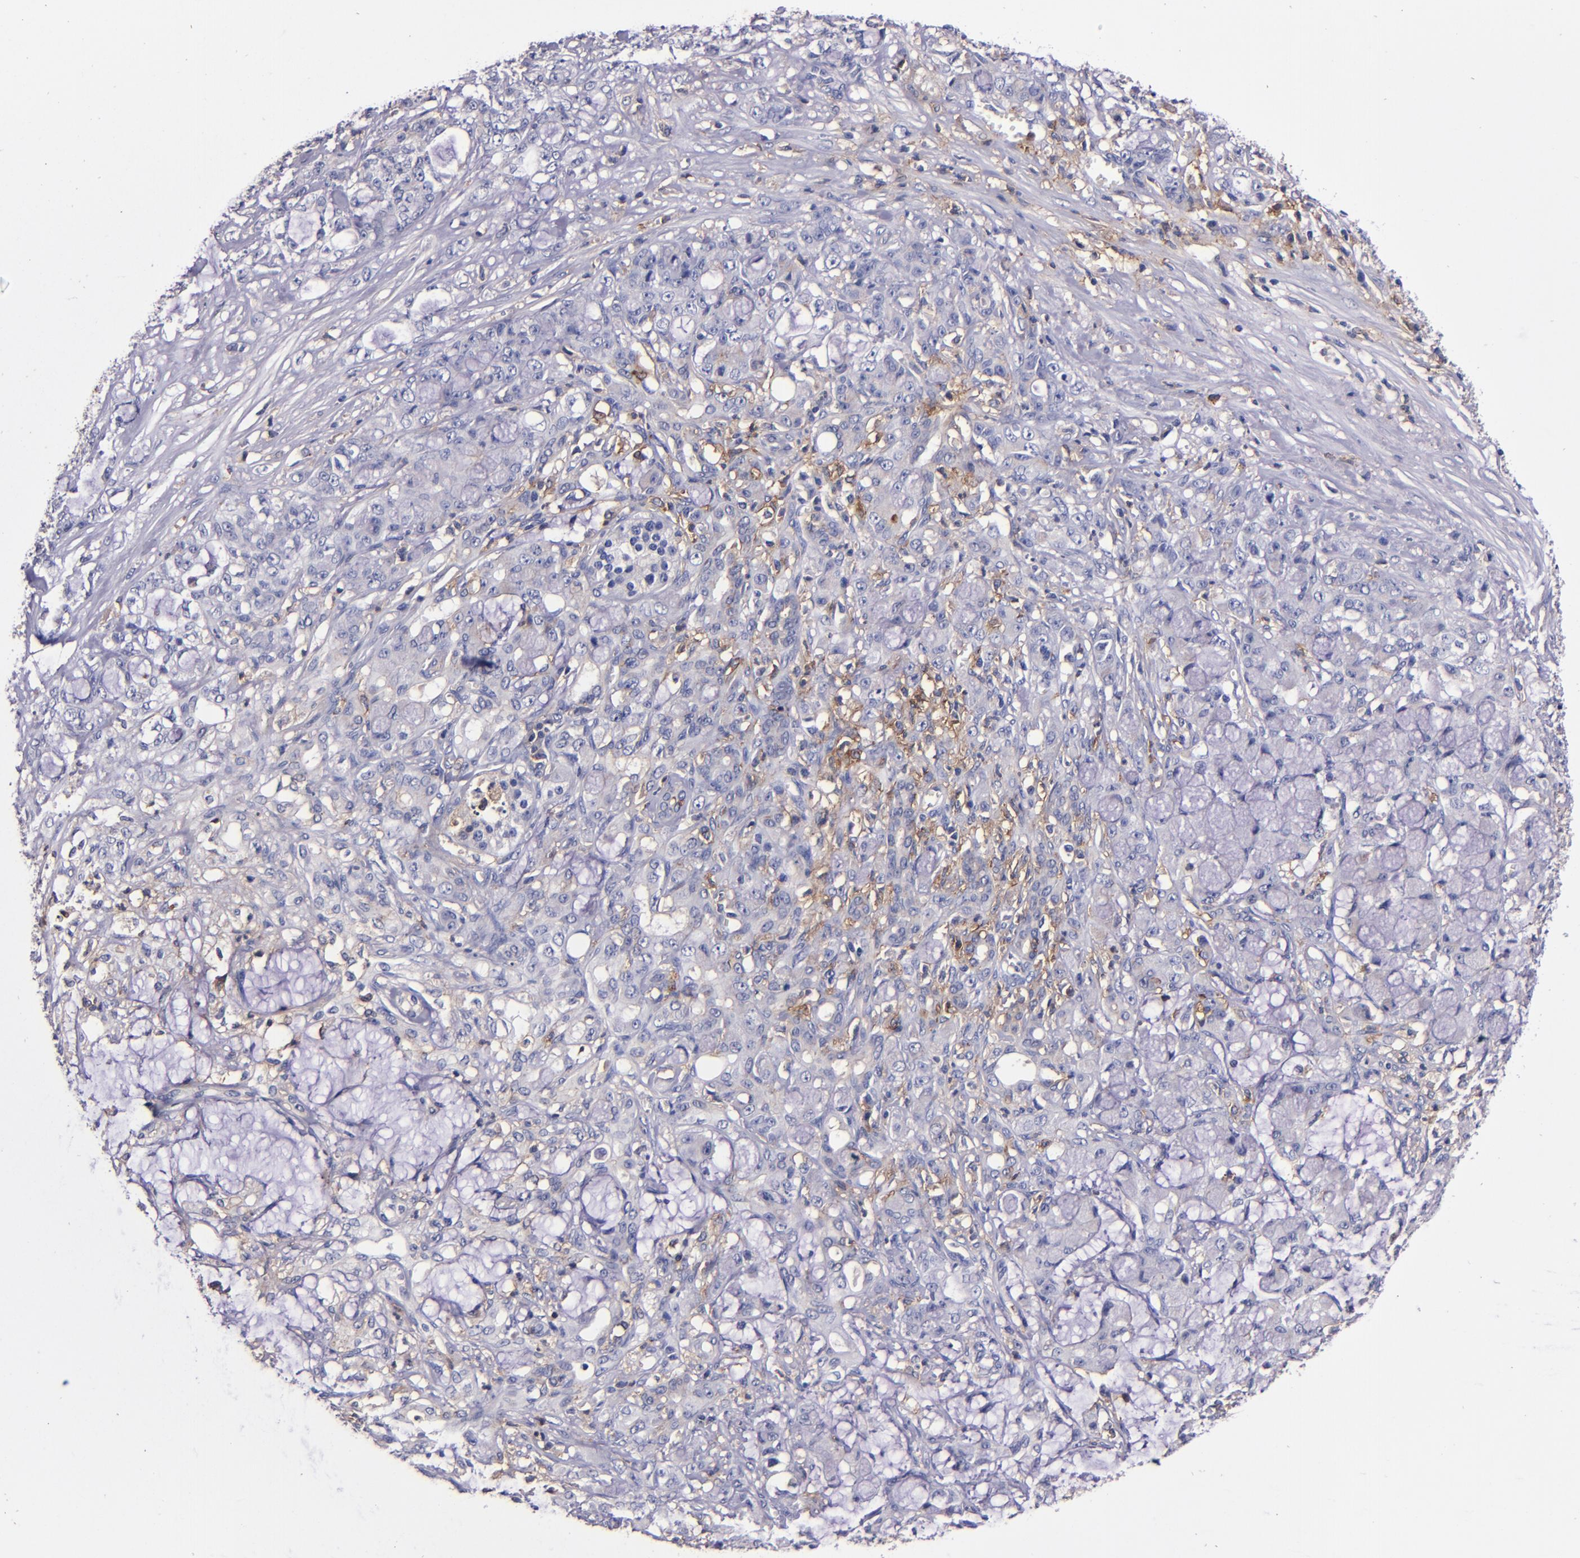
{"staining": {"intensity": "negative", "quantity": "none", "location": "none"}, "tissue": "pancreatic cancer", "cell_type": "Tumor cells", "image_type": "cancer", "snomed": [{"axis": "morphology", "description": "Adenocarcinoma, NOS"}, {"axis": "topography", "description": "Pancreas"}], "caption": "Immunohistochemical staining of human pancreatic adenocarcinoma displays no significant positivity in tumor cells. The staining is performed using DAB brown chromogen with nuclei counter-stained in using hematoxylin.", "gene": "SIRPA", "patient": {"sex": "female", "age": 73}}